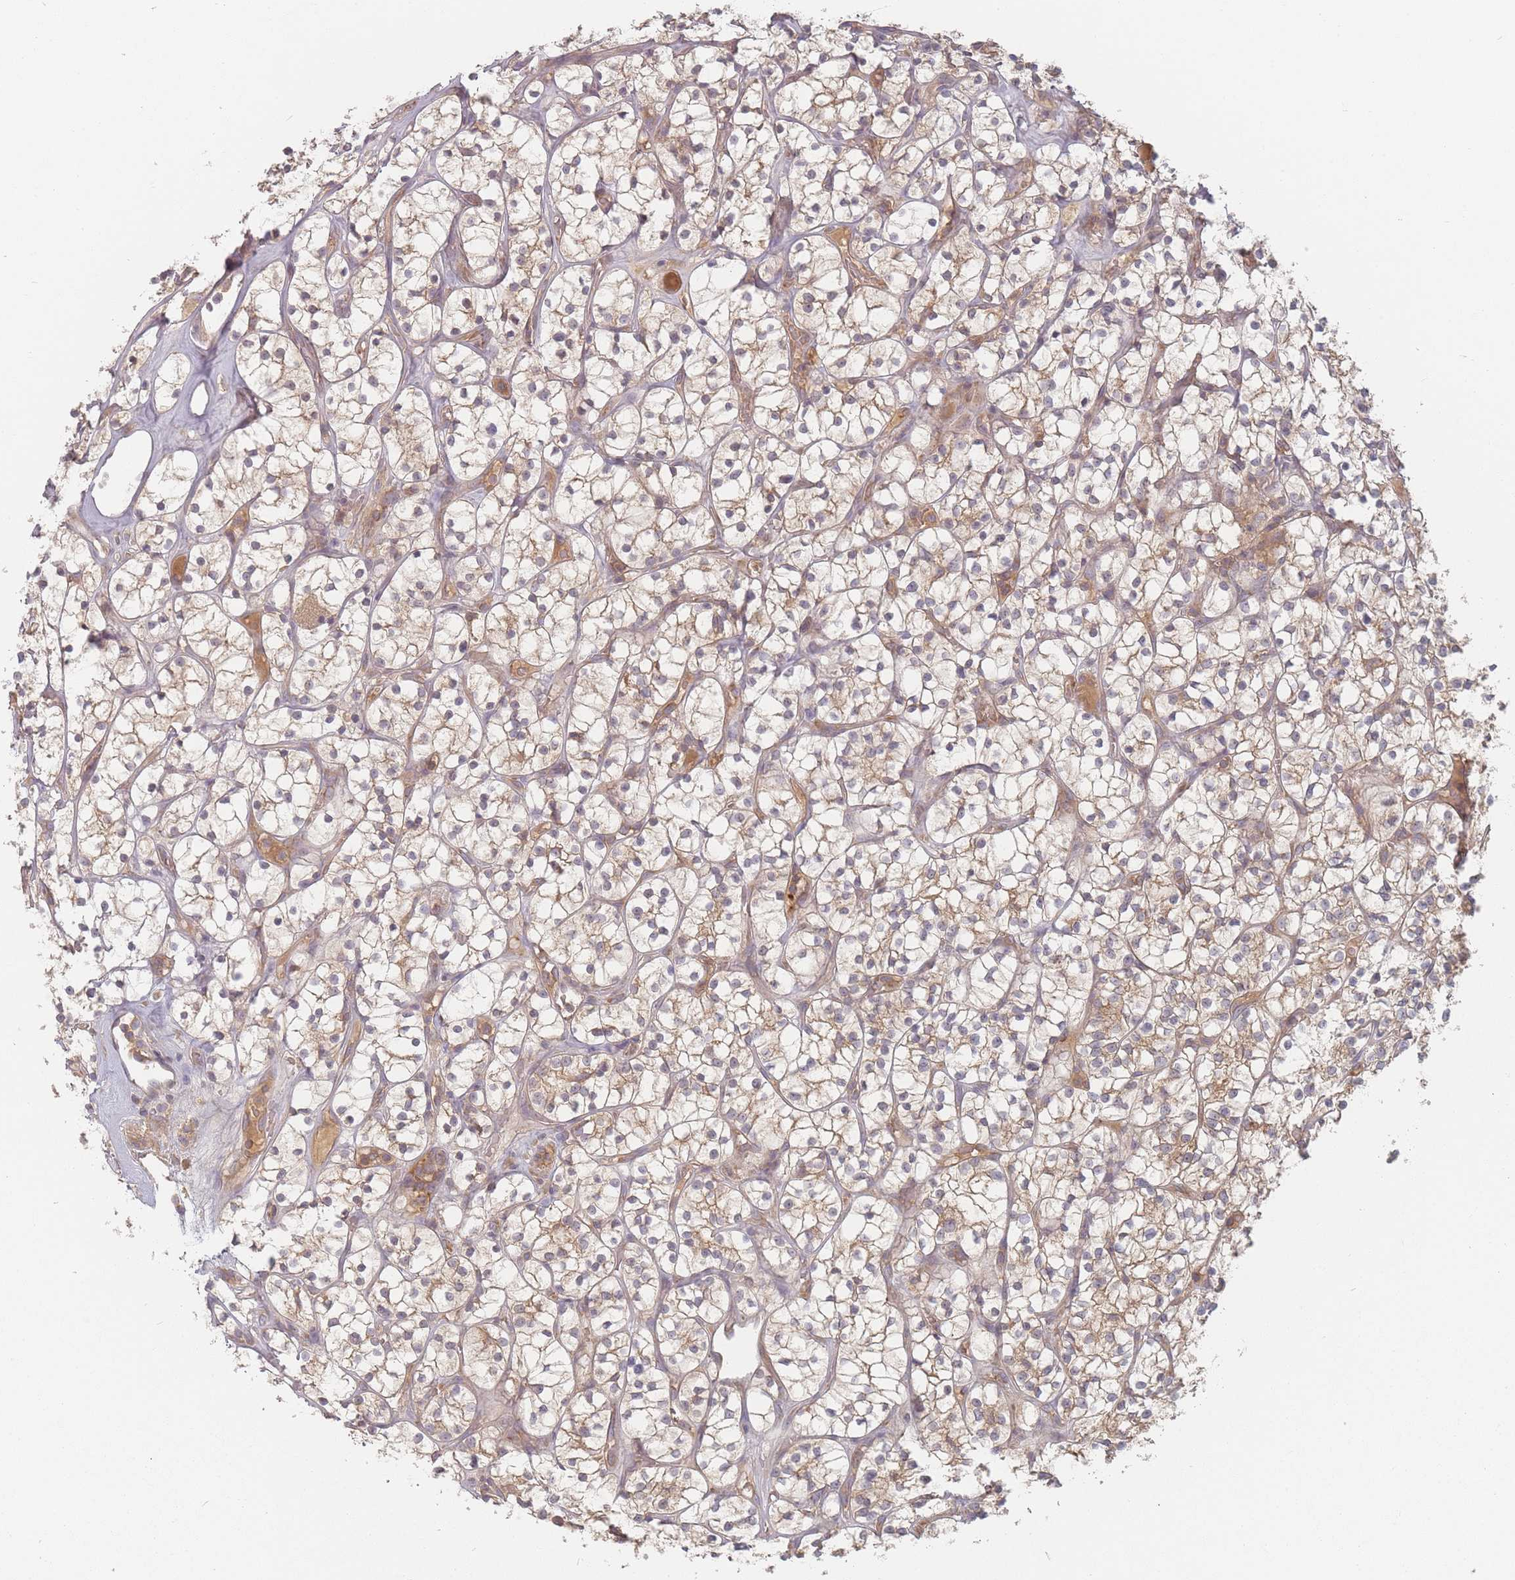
{"staining": {"intensity": "moderate", "quantity": "<25%", "location": "cytoplasmic/membranous"}, "tissue": "renal cancer", "cell_type": "Tumor cells", "image_type": "cancer", "snomed": [{"axis": "morphology", "description": "Adenocarcinoma, NOS"}, {"axis": "topography", "description": "Kidney"}], "caption": "Immunohistochemical staining of renal cancer (adenocarcinoma) shows moderate cytoplasmic/membranous protein expression in approximately <25% of tumor cells.", "gene": "SLC35F3", "patient": {"sex": "female", "age": 64}}